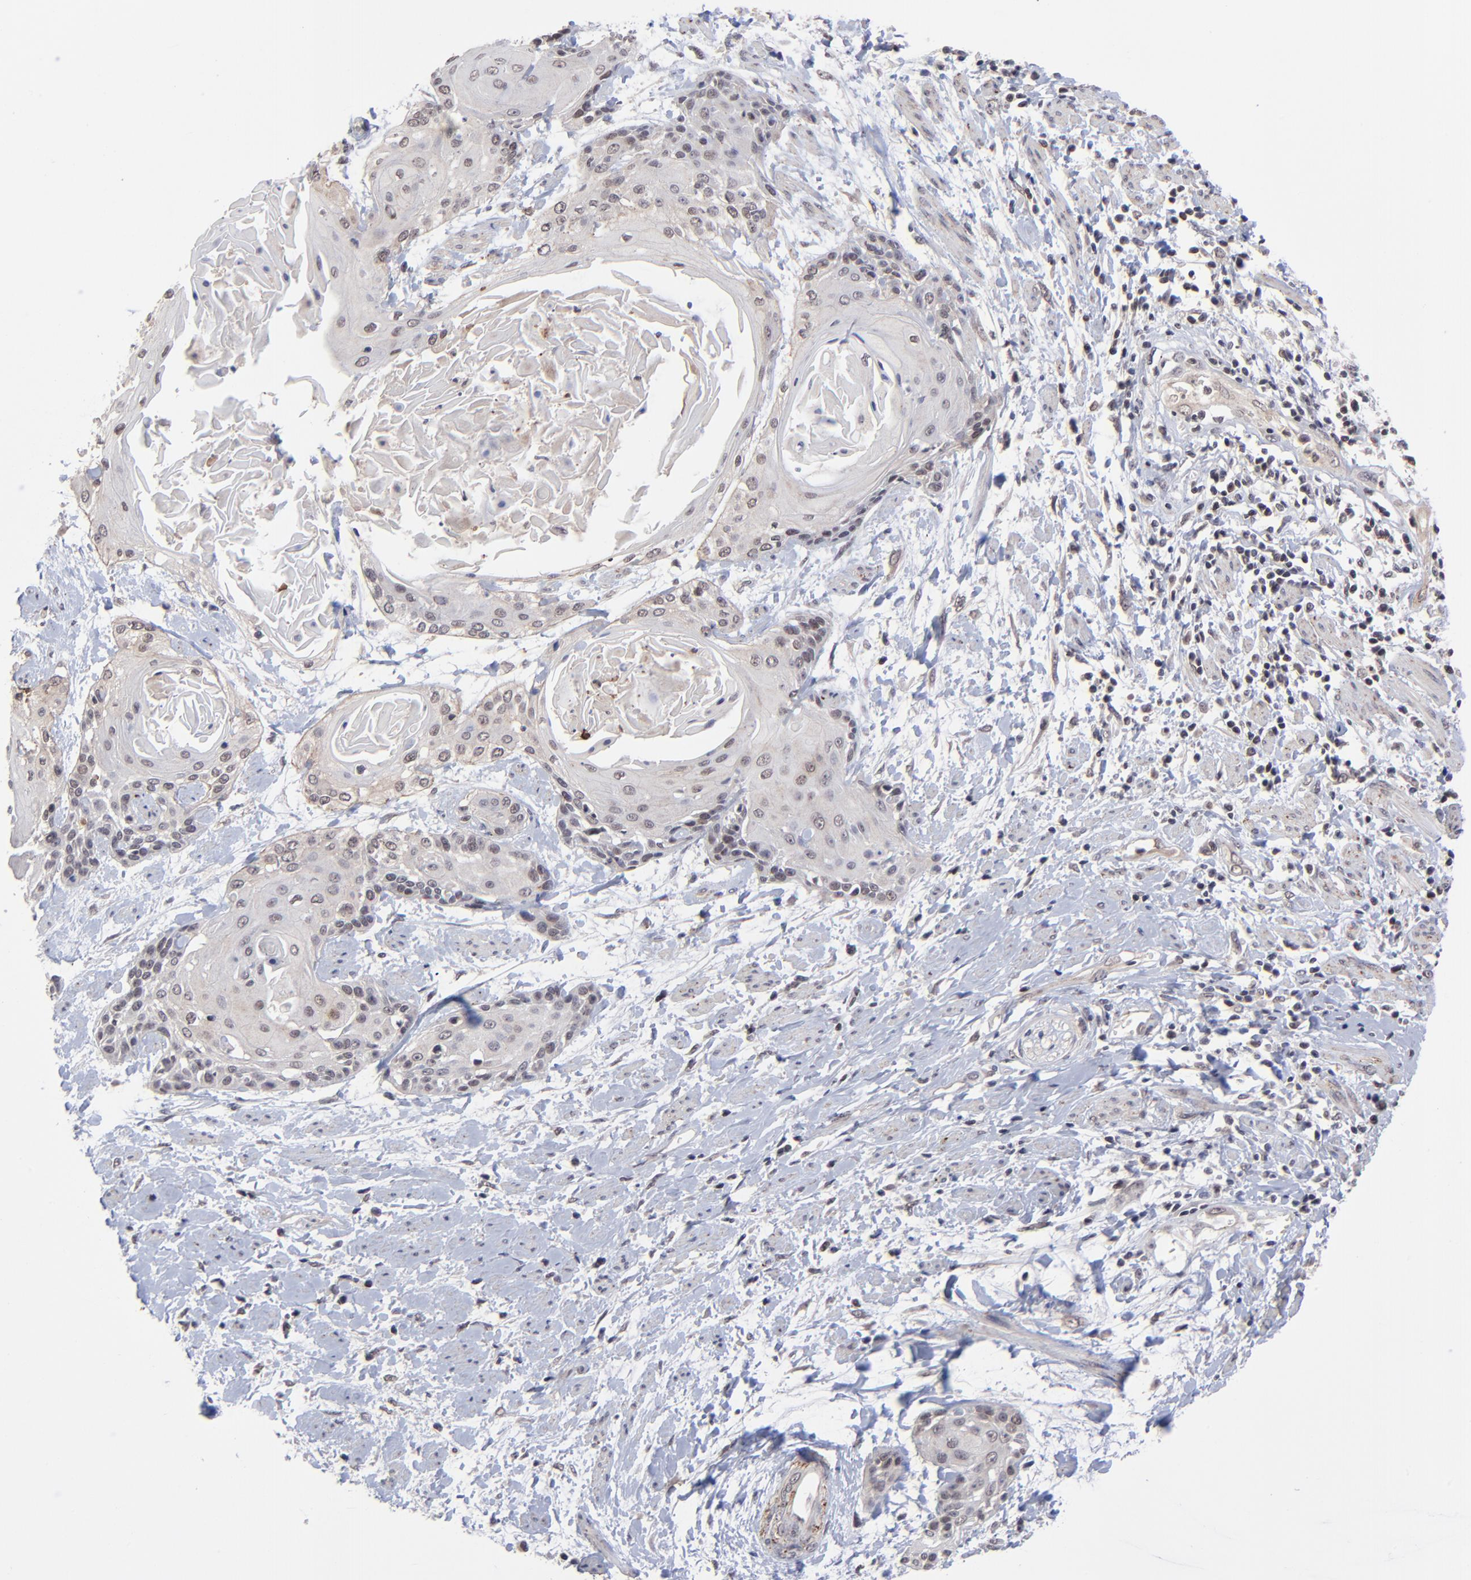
{"staining": {"intensity": "weak", "quantity": "<25%", "location": "cytoplasmic/membranous"}, "tissue": "cervical cancer", "cell_type": "Tumor cells", "image_type": "cancer", "snomed": [{"axis": "morphology", "description": "Squamous cell carcinoma, NOS"}, {"axis": "topography", "description": "Cervix"}], "caption": "There is no significant positivity in tumor cells of cervical cancer (squamous cell carcinoma). The staining was performed using DAB (3,3'-diaminobenzidine) to visualize the protein expression in brown, while the nuclei were stained in blue with hematoxylin (Magnification: 20x).", "gene": "ZNF419", "patient": {"sex": "female", "age": 57}}